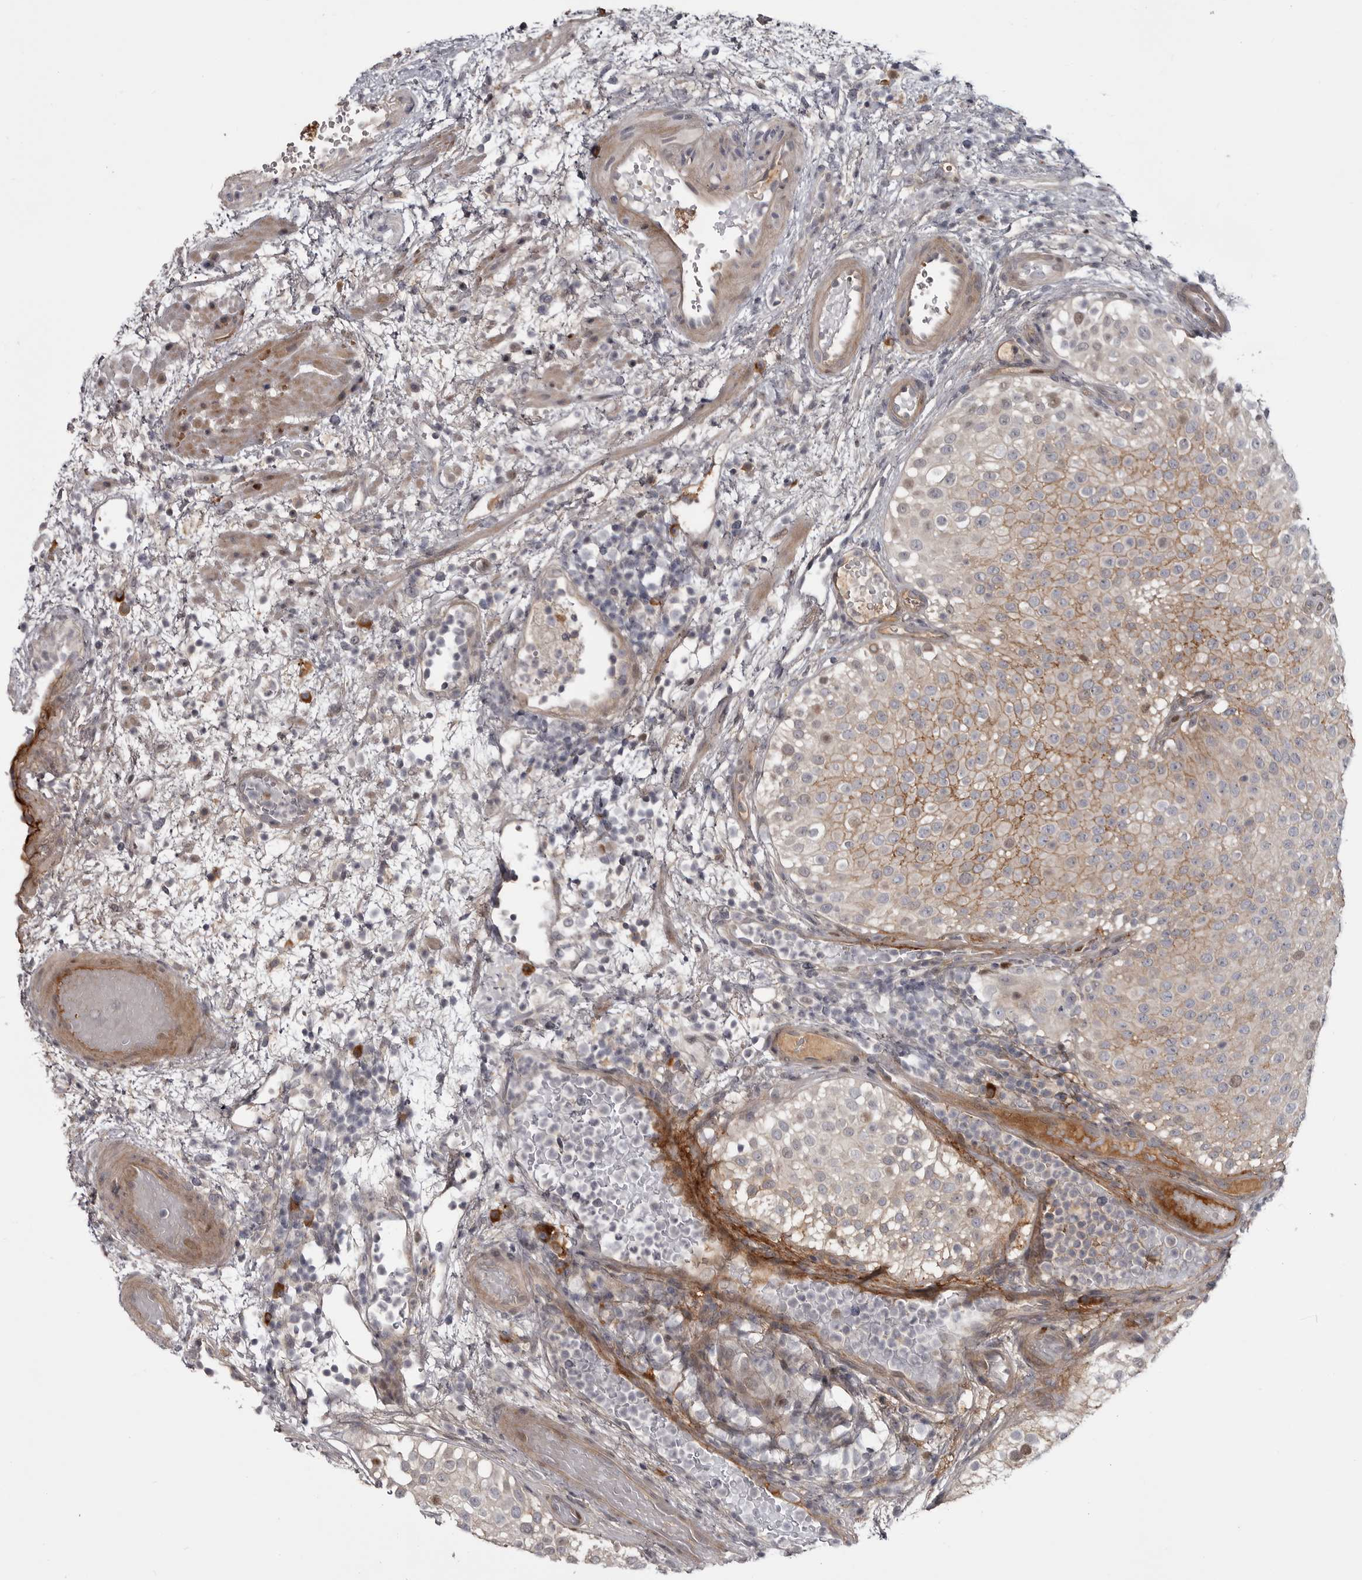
{"staining": {"intensity": "moderate", "quantity": "25%-75%", "location": "cytoplasmic/membranous,nuclear"}, "tissue": "urothelial cancer", "cell_type": "Tumor cells", "image_type": "cancer", "snomed": [{"axis": "morphology", "description": "Urothelial carcinoma, Low grade"}, {"axis": "topography", "description": "Urinary bladder"}], "caption": "Protein expression analysis of low-grade urothelial carcinoma displays moderate cytoplasmic/membranous and nuclear staining in about 25%-75% of tumor cells.", "gene": "ZNF277", "patient": {"sex": "male", "age": 78}}